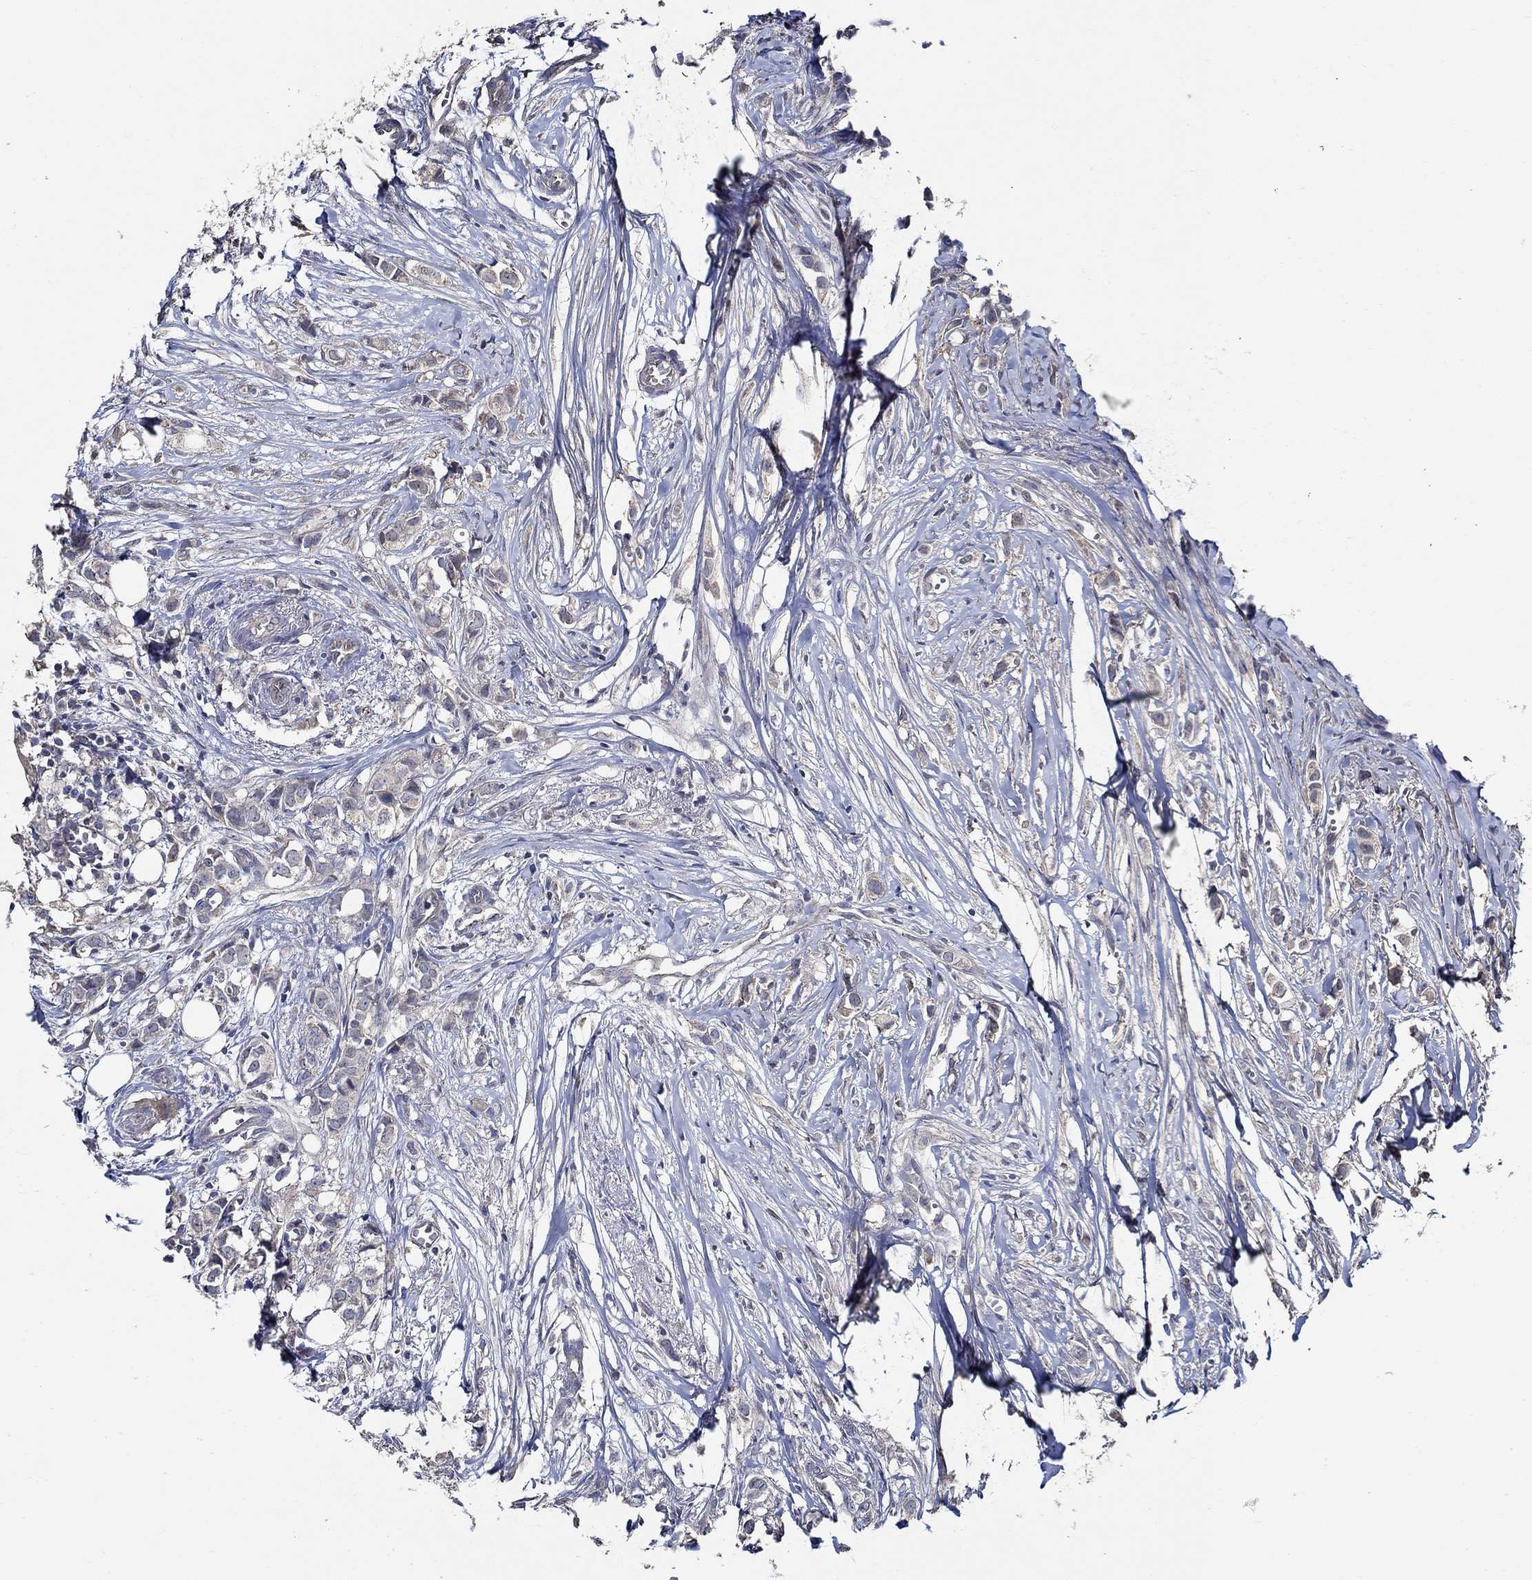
{"staining": {"intensity": "weak", "quantity": "<25%", "location": "cytoplasmic/membranous"}, "tissue": "breast cancer", "cell_type": "Tumor cells", "image_type": "cancer", "snomed": [{"axis": "morphology", "description": "Duct carcinoma"}, {"axis": "topography", "description": "Breast"}], "caption": "This is an immunohistochemistry photomicrograph of human breast cancer. There is no expression in tumor cells.", "gene": "WDR53", "patient": {"sex": "female", "age": 85}}